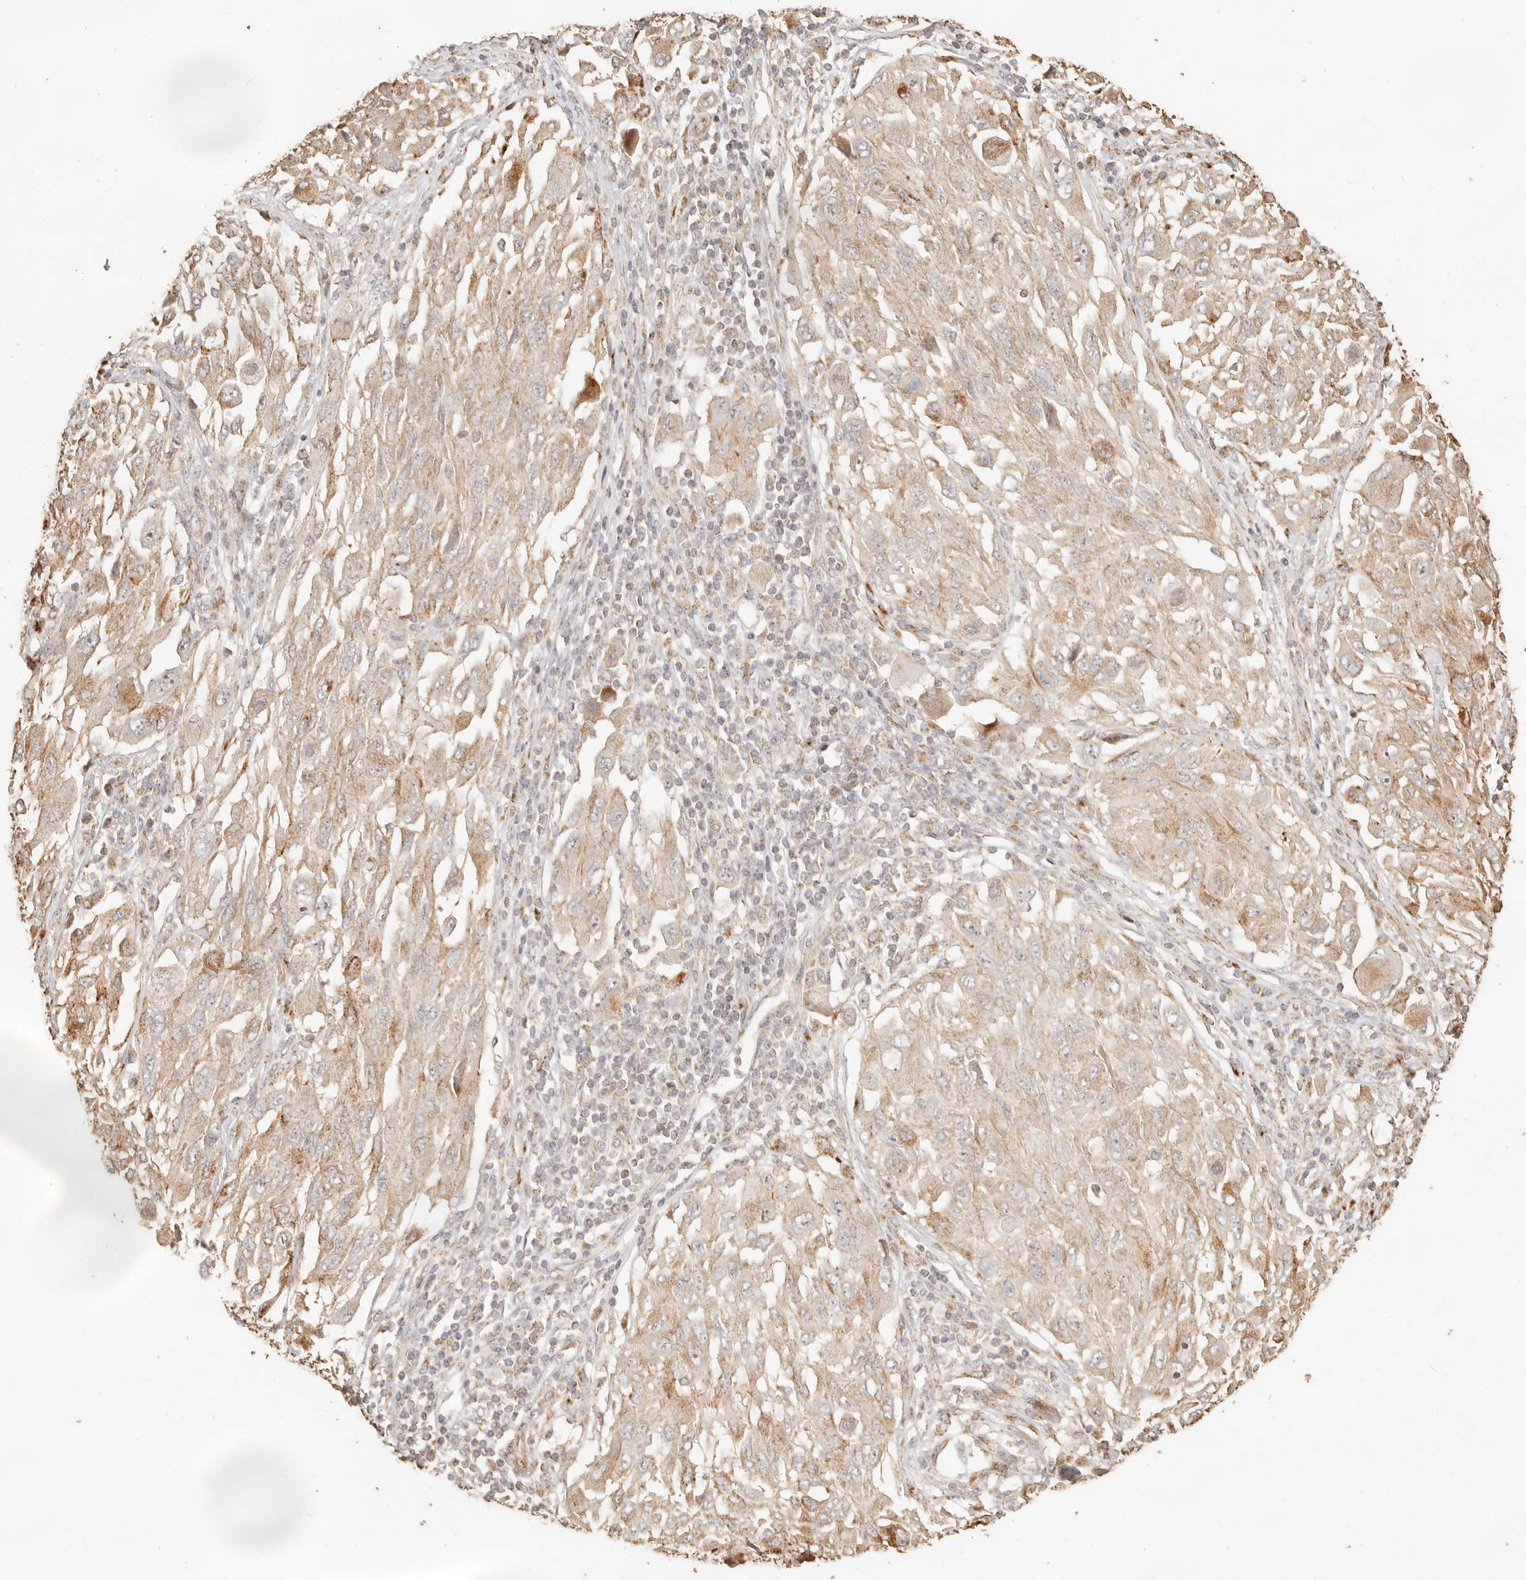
{"staining": {"intensity": "weak", "quantity": ">75%", "location": "cytoplasmic/membranous"}, "tissue": "melanoma", "cell_type": "Tumor cells", "image_type": "cancer", "snomed": [{"axis": "morphology", "description": "Malignant melanoma, NOS"}, {"axis": "topography", "description": "Skin"}], "caption": "Melanoma stained for a protein (brown) demonstrates weak cytoplasmic/membranous positive positivity in about >75% of tumor cells.", "gene": "PTPN22", "patient": {"sex": "female", "age": 91}}